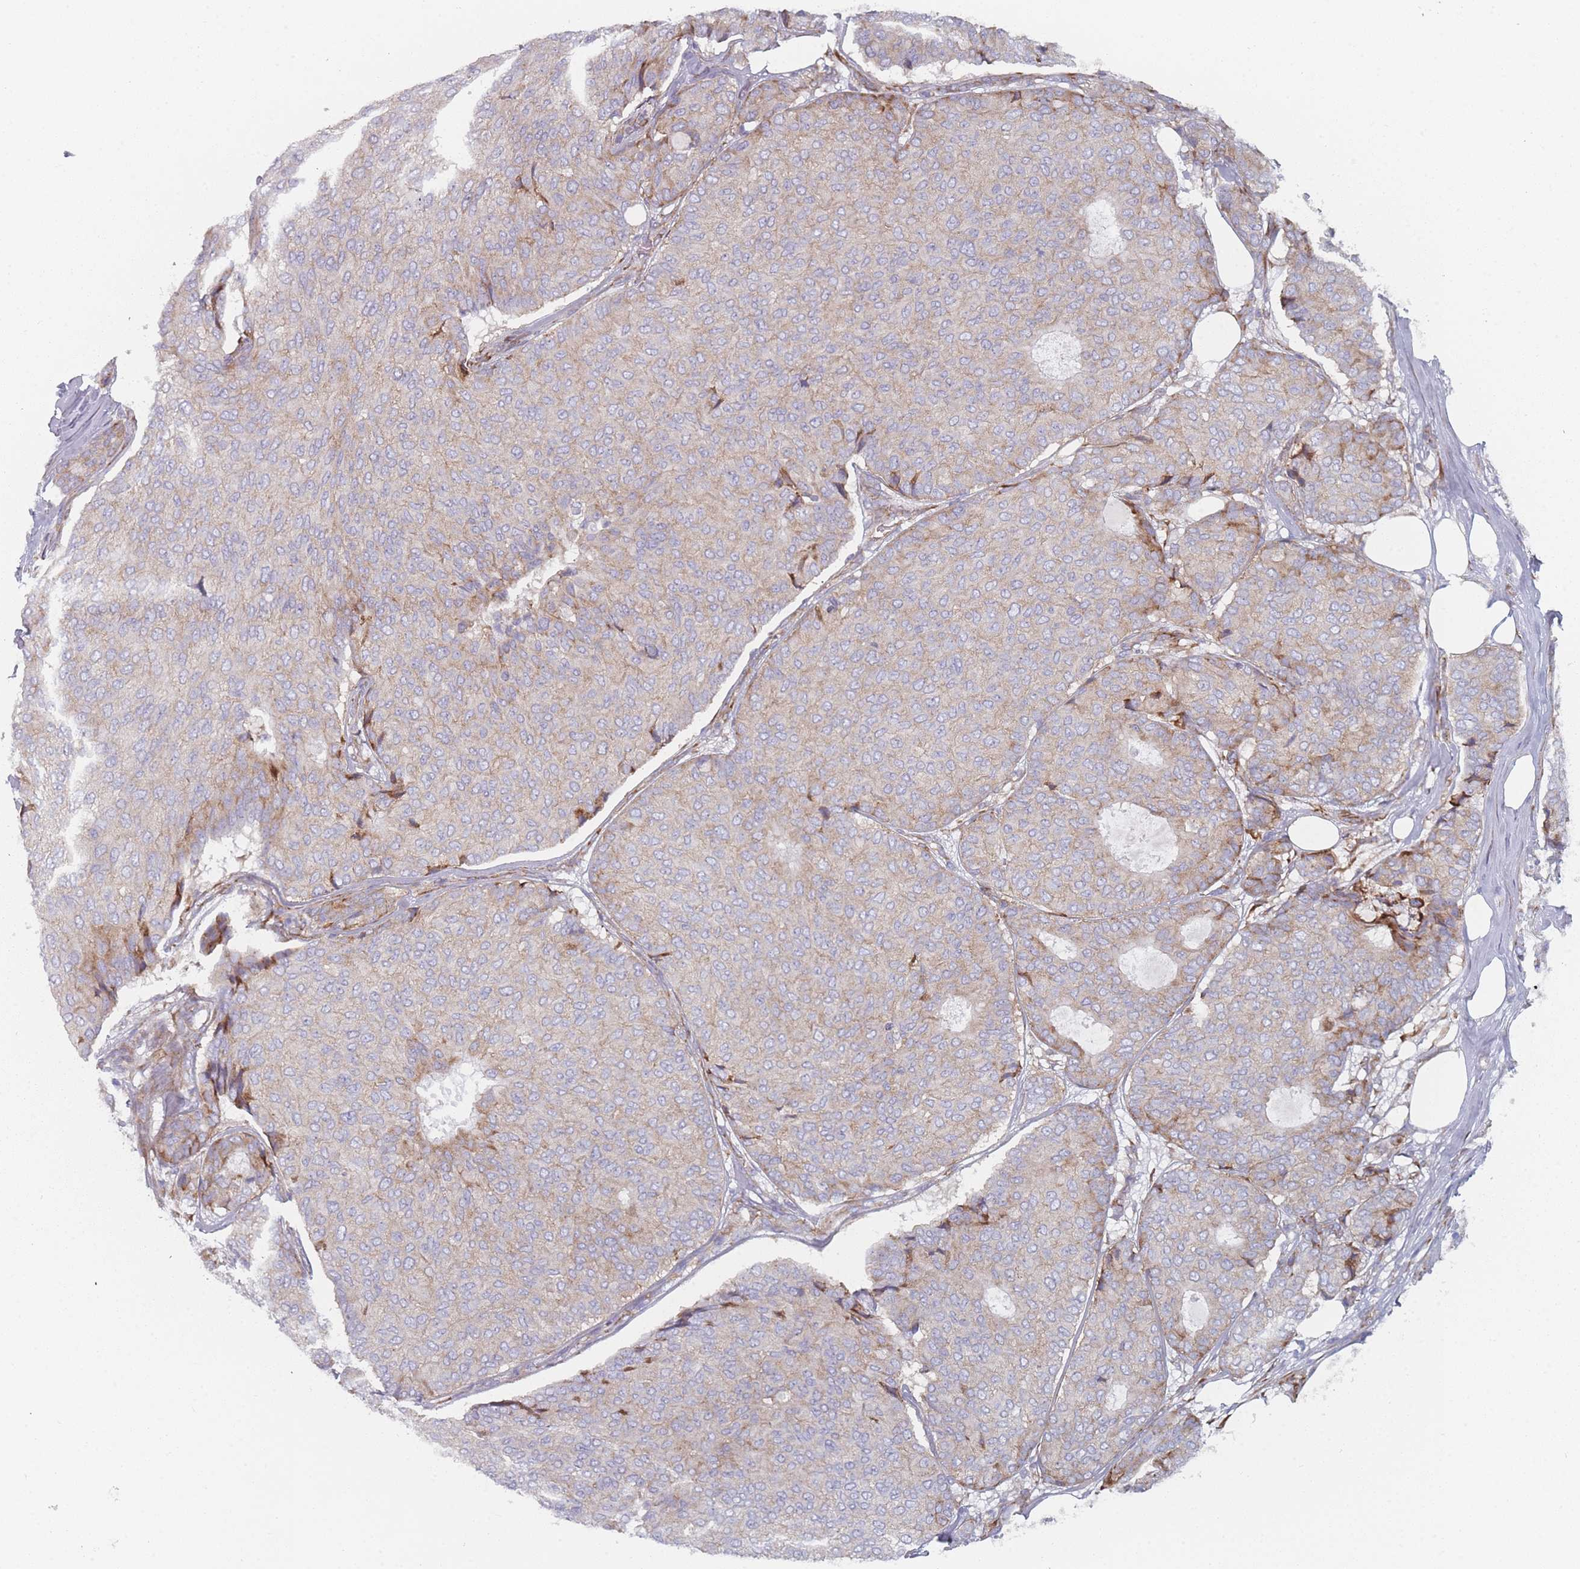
{"staining": {"intensity": "moderate", "quantity": "<25%", "location": "cytoplasmic/membranous"}, "tissue": "breast cancer", "cell_type": "Tumor cells", "image_type": "cancer", "snomed": [{"axis": "morphology", "description": "Duct carcinoma"}, {"axis": "topography", "description": "Breast"}], "caption": "Immunohistochemistry micrograph of neoplastic tissue: human breast cancer (infiltrating ductal carcinoma) stained using immunohistochemistry (IHC) exhibits low levels of moderate protein expression localized specifically in the cytoplasmic/membranous of tumor cells, appearing as a cytoplasmic/membranous brown color.", "gene": "CACNG5", "patient": {"sex": "female", "age": 75}}